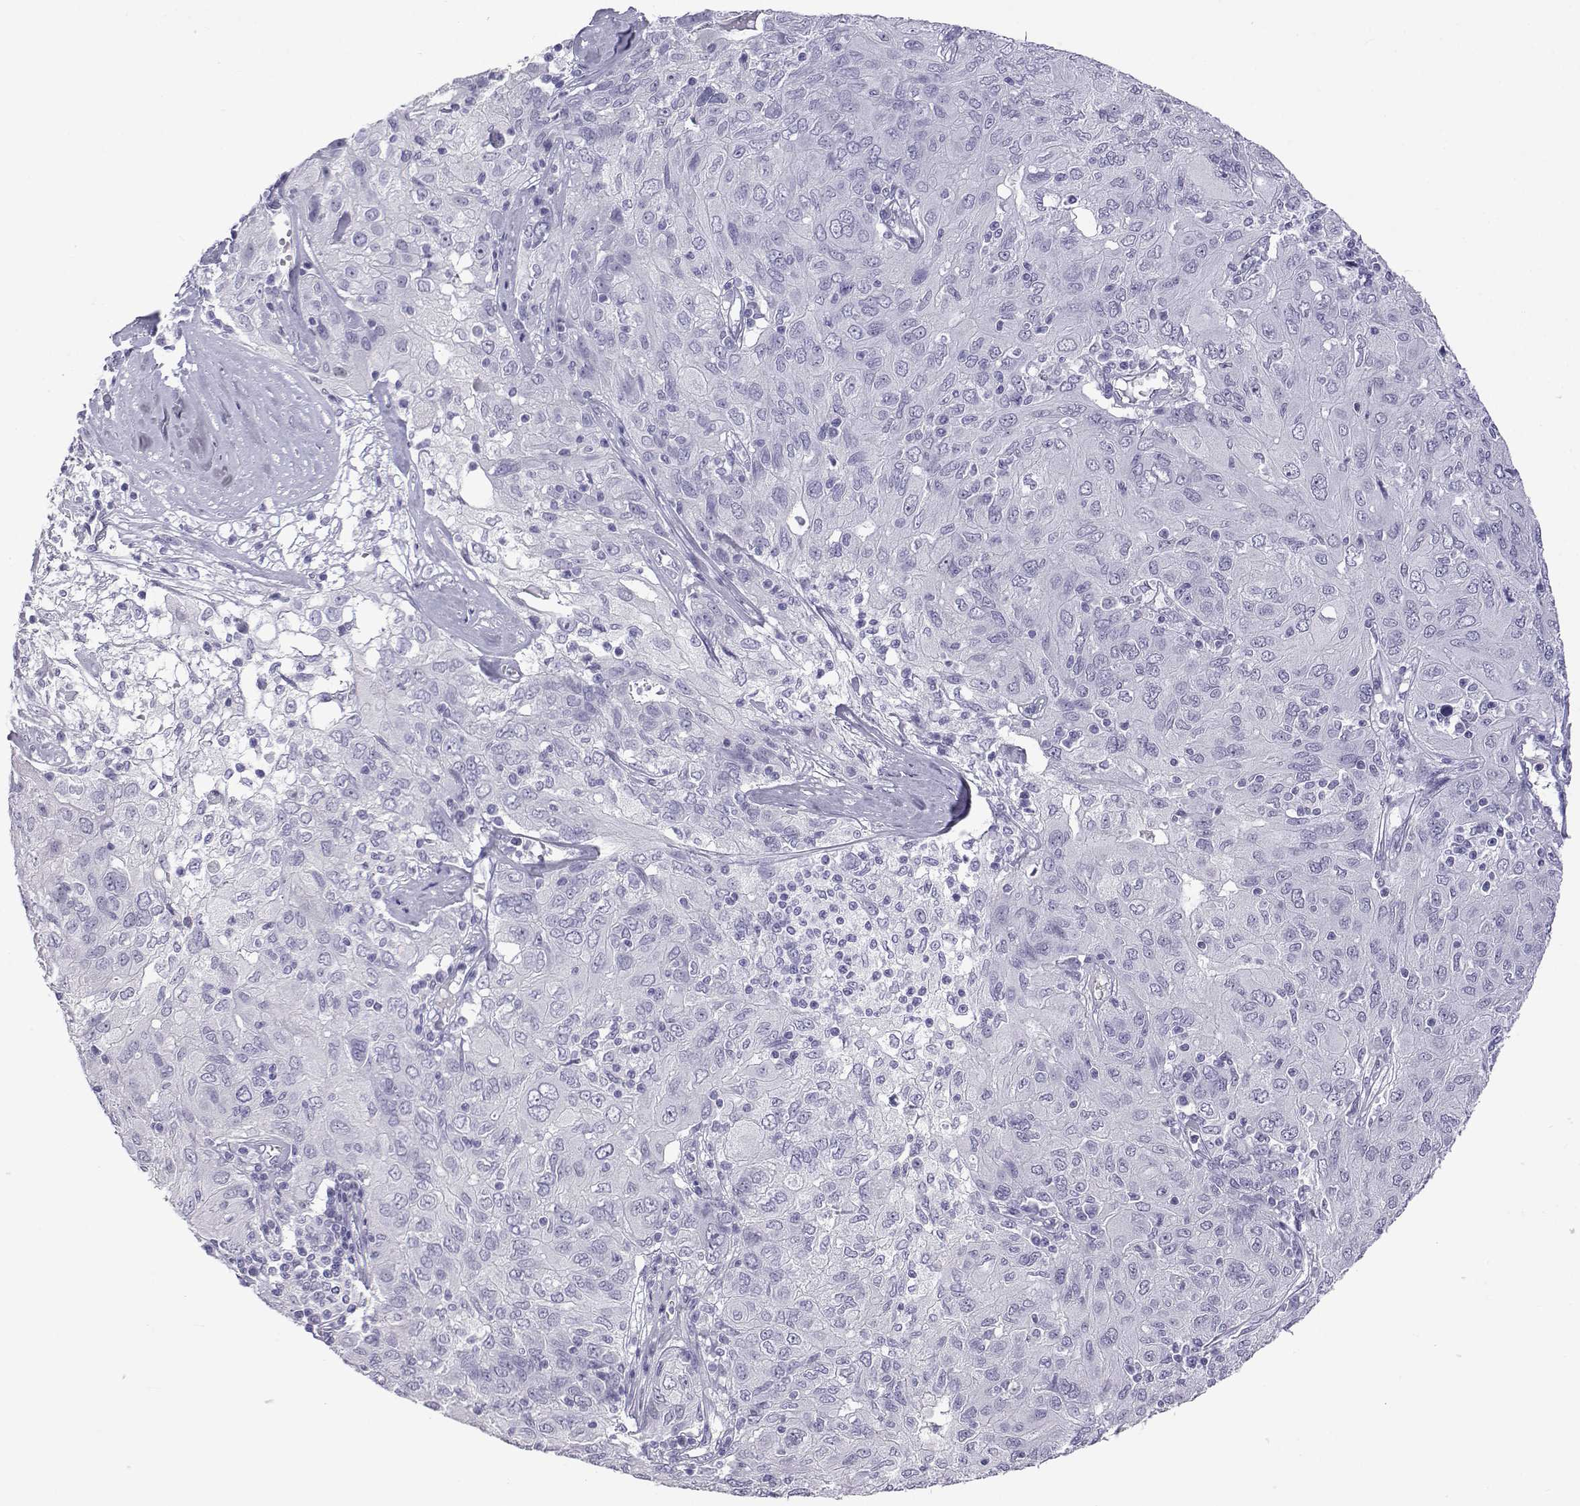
{"staining": {"intensity": "negative", "quantity": "none", "location": "none"}, "tissue": "ovarian cancer", "cell_type": "Tumor cells", "image_type": "cancer", "snomed": [{"axis": "morphology", "description": "Carcinoma, endometroid"}, {"axis": "topography", "description": "Ovary"}], "caption": "Protein analysis of ovarian cancer (endometroid carcinoma) displays no significant positivity in tumor cells.", "gene": "ACTL7A", "patient": {"sex": "female", "age": 50}}